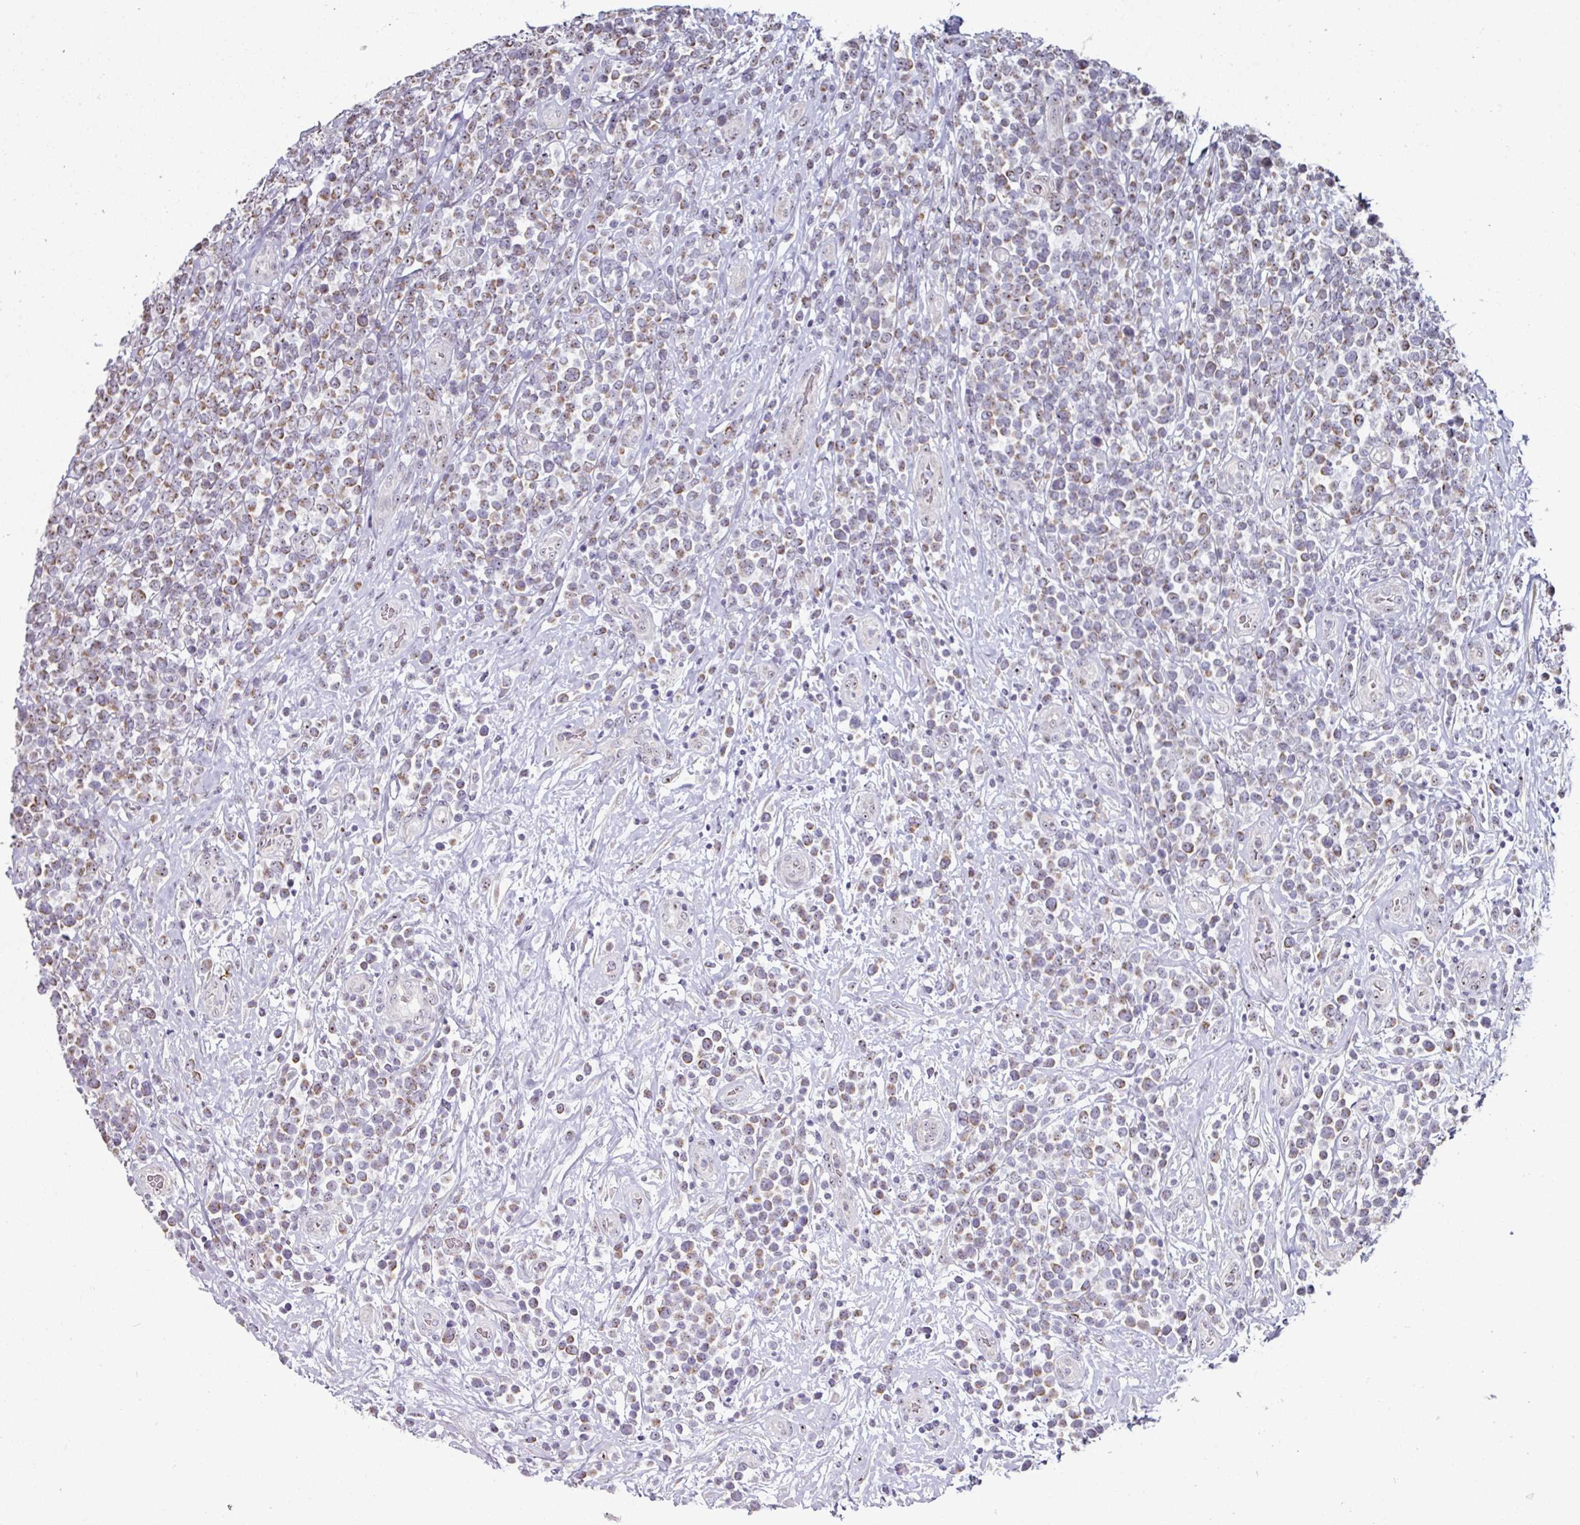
{"staining": {"intensity": "moderate", "quantity": "25%-75%", "location": "cytoplasmic/membranous,nuclear"}, "tissue": "lymphoma", "cell_type": "Tumor cells", "image_type": "cancer", "snomed": [{"axis": "morphology", "description": "Malignant lymphoma, non-Hodgkin's type, High grade"}, {"axis": "topography", "description": "Soft tissue"}], "caption": "Immunohistochemical staining of lymphoma demonstrates medium levels of moderate cytoplasmic/membranous and nuclear positivity in approximately 25%-75% of tumor cells.", "gene": "NACC2", "patient": {"sex": "female", "age": 56}}